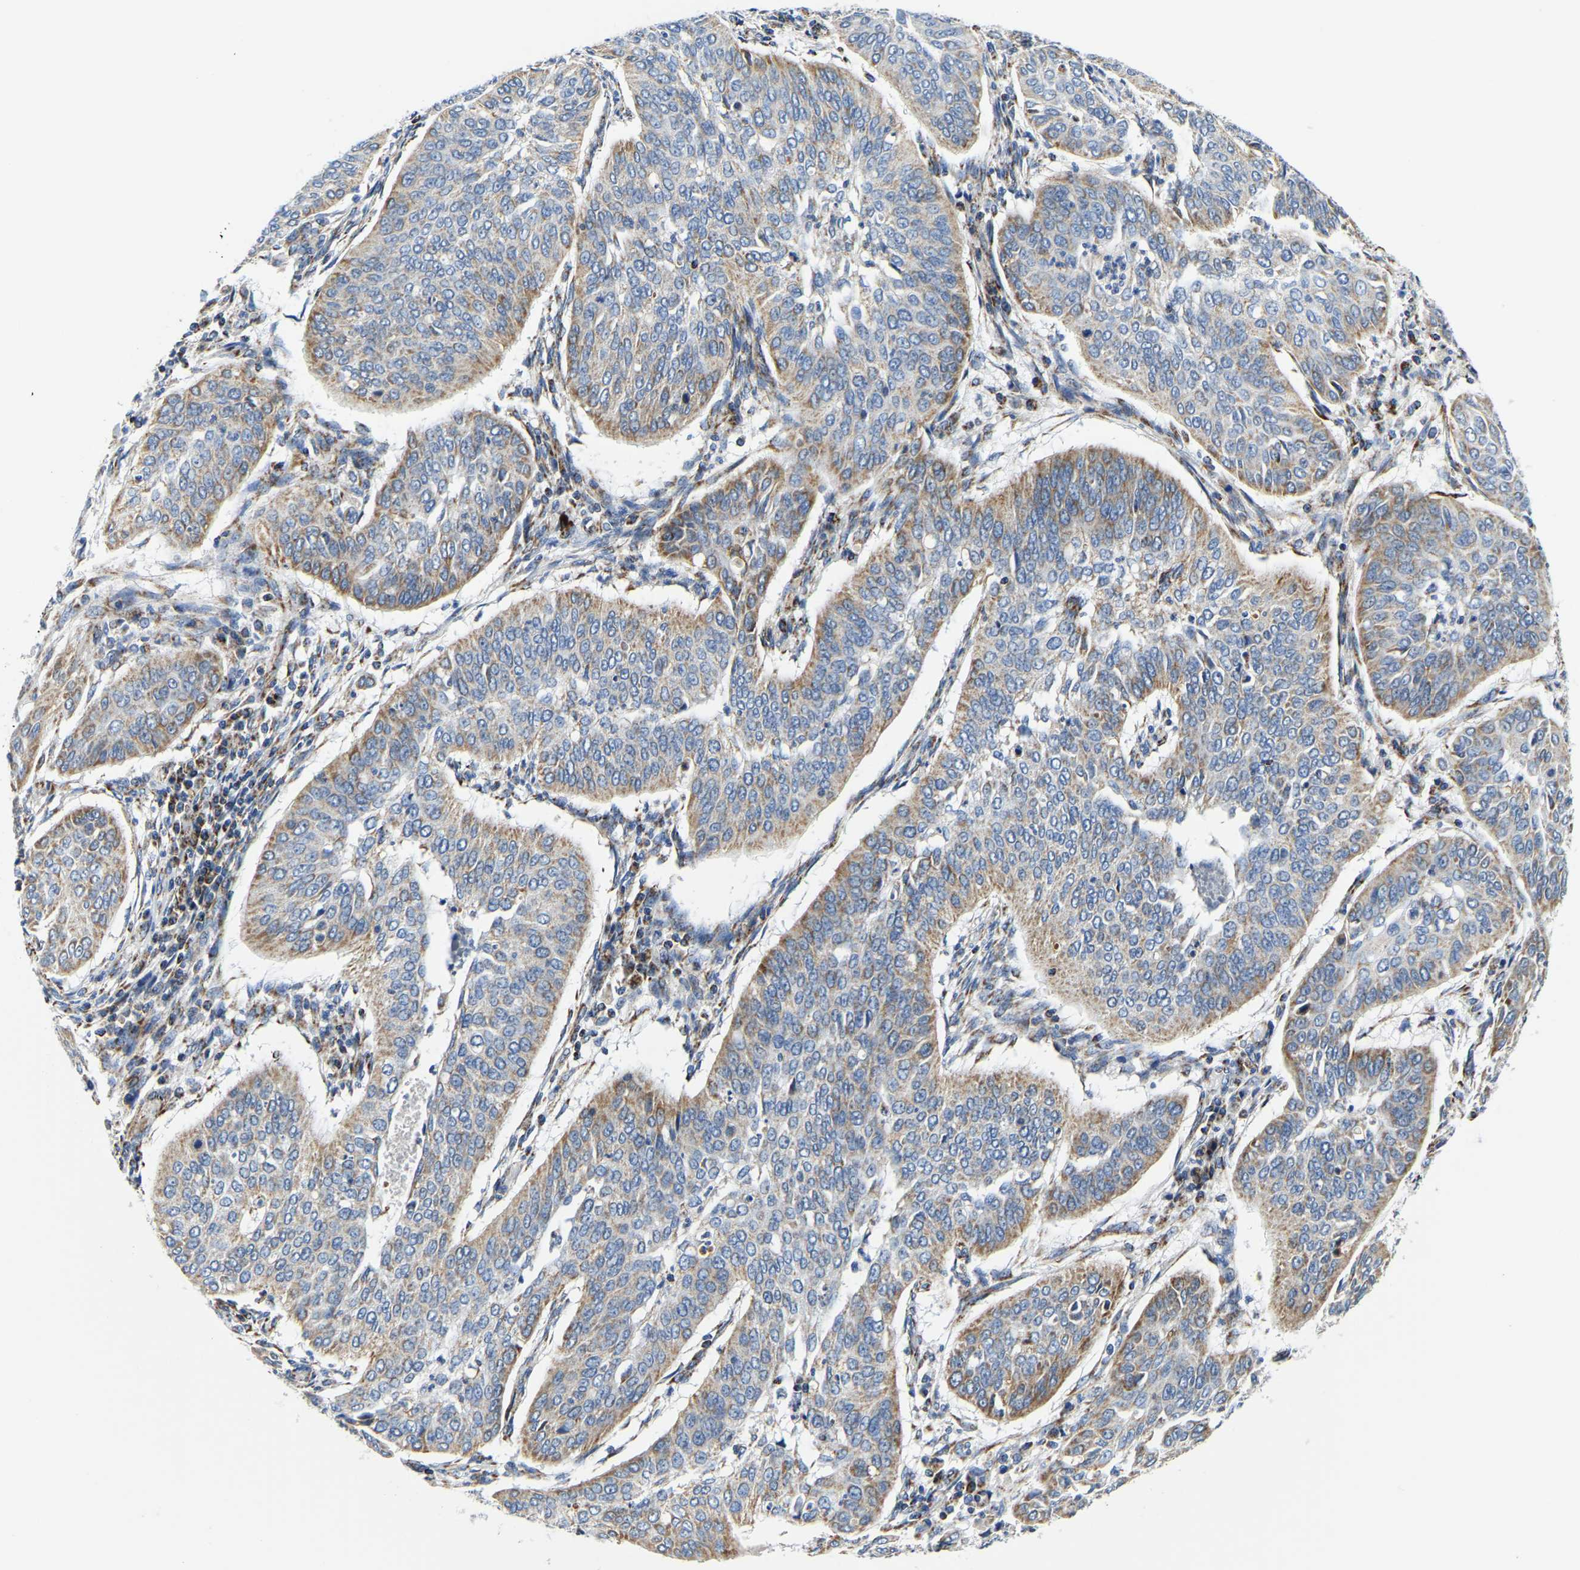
{"staining": {"intensity": "weak", "quantity": ">75%", "location": "cytoplasmic/membranous"}, "tissue": "cervical cancer", "cell_type": "Tumor cells", "image_type": "cancer", "snomed": [{"axis": "morphology", "description": "Normal tissue, NOS"}, {"axis": "morphology", "description": "Squamous cell carcinoma, NOS"}, {"axis": "topography", "description": "Cervix"}], "caption": "A brown stain highlights weak cytoplasmic/membranous expression of a protein in human cervical cancer (squamous cell carcinoma) tumor cells.", "gene": "SFXN1", "patient": {"sex": "female", "age": 39}}